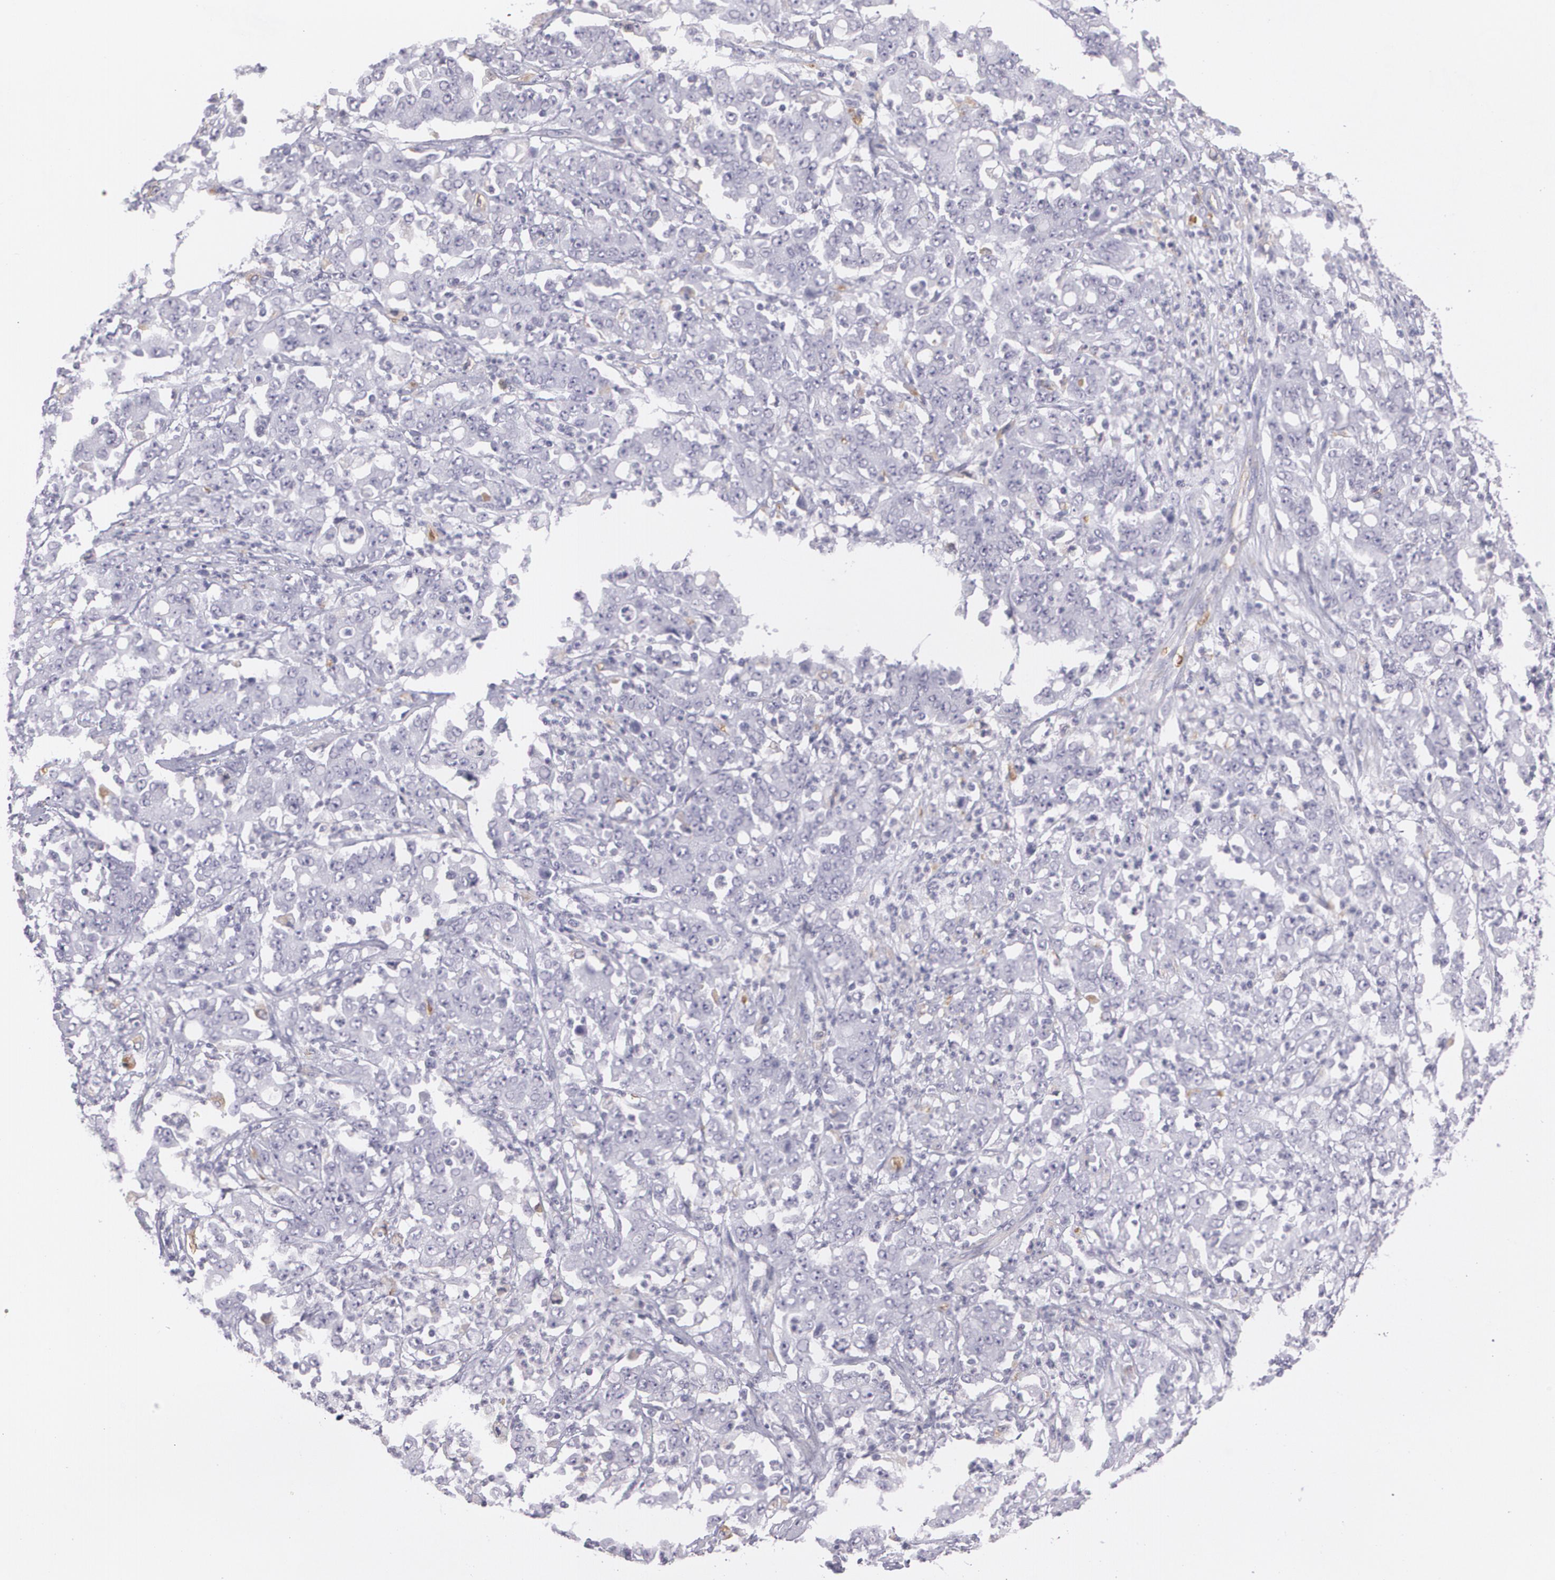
{"staining": {"intensity": "negative", "quantity": "none", "location": "none"}, "tissue": "stomach cancer", "cell_type": "Tumor cells", "image_type": "cancer", "snomed": [{"axis": "morphology", "description": "Adenocarcinoma, NOS"}, {"axis": "topography", "description": "Stomach, lower"}], "caption": "Micrograph shows no significant protein staining in tumor cells of adenocarcinoma (stomach).", "gene": "ACE", "patient": {"sex": "female", "age": 71}}